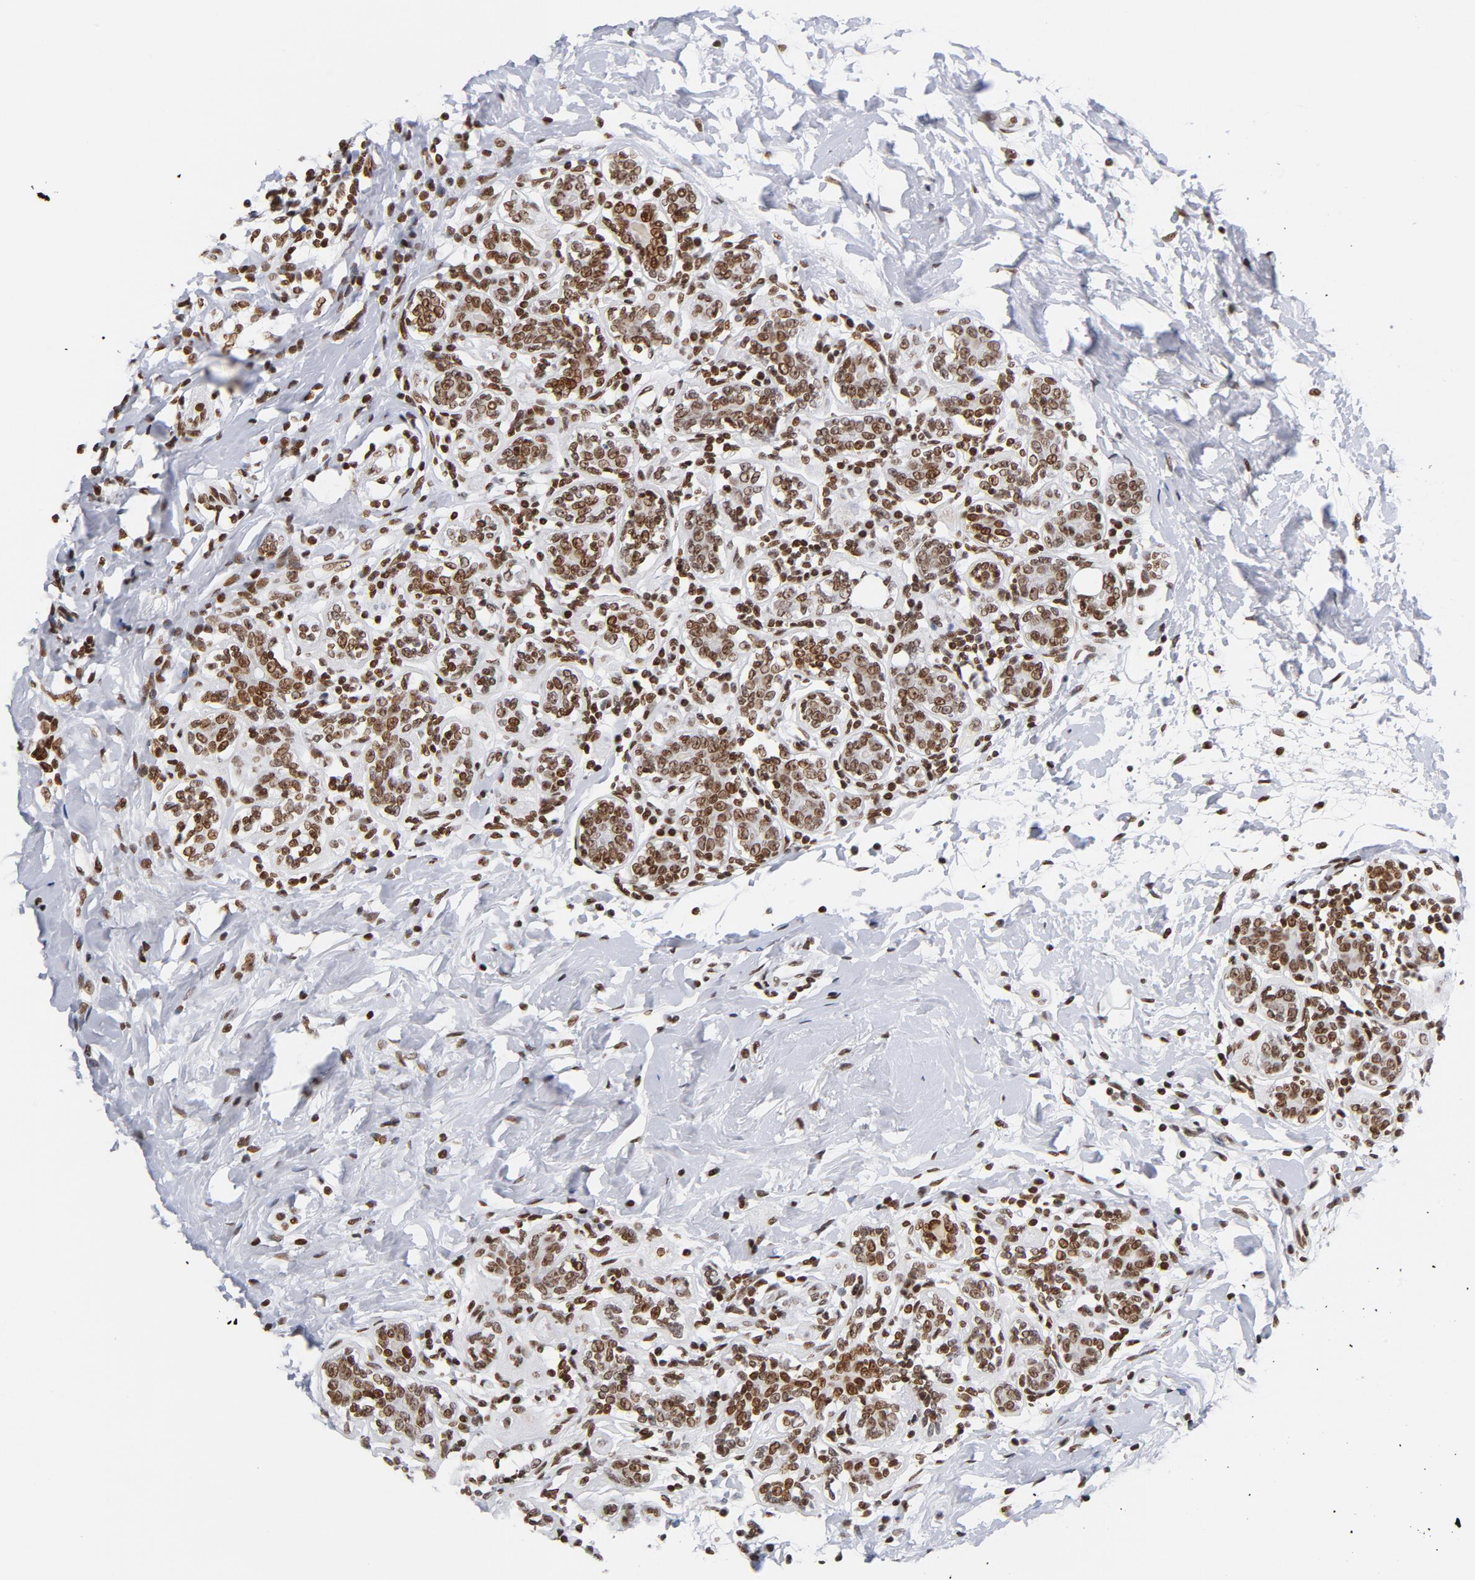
{"staining": {"intensity": "moderate", "quantity": ">75%", "location": "nuclear"}, "tissue": "breast cancer", "cell_type": "Tumor cells", "image_type": "cancer", "snomed": [{"axis": "morphology", "description": "Normal tissue, NOS"}, {"axis": "morphology", "description": "Lobular carcinoma"}, {"axis": "topography", "description": "Breast"}], "caption": "A photomicrograph of lobular carcinoma (breast) stained for a protein reveals moderate nuclear brown staining in tumor cells.", "gene": "TOP2B", "patient": {"sex": "female", "age": 47}}